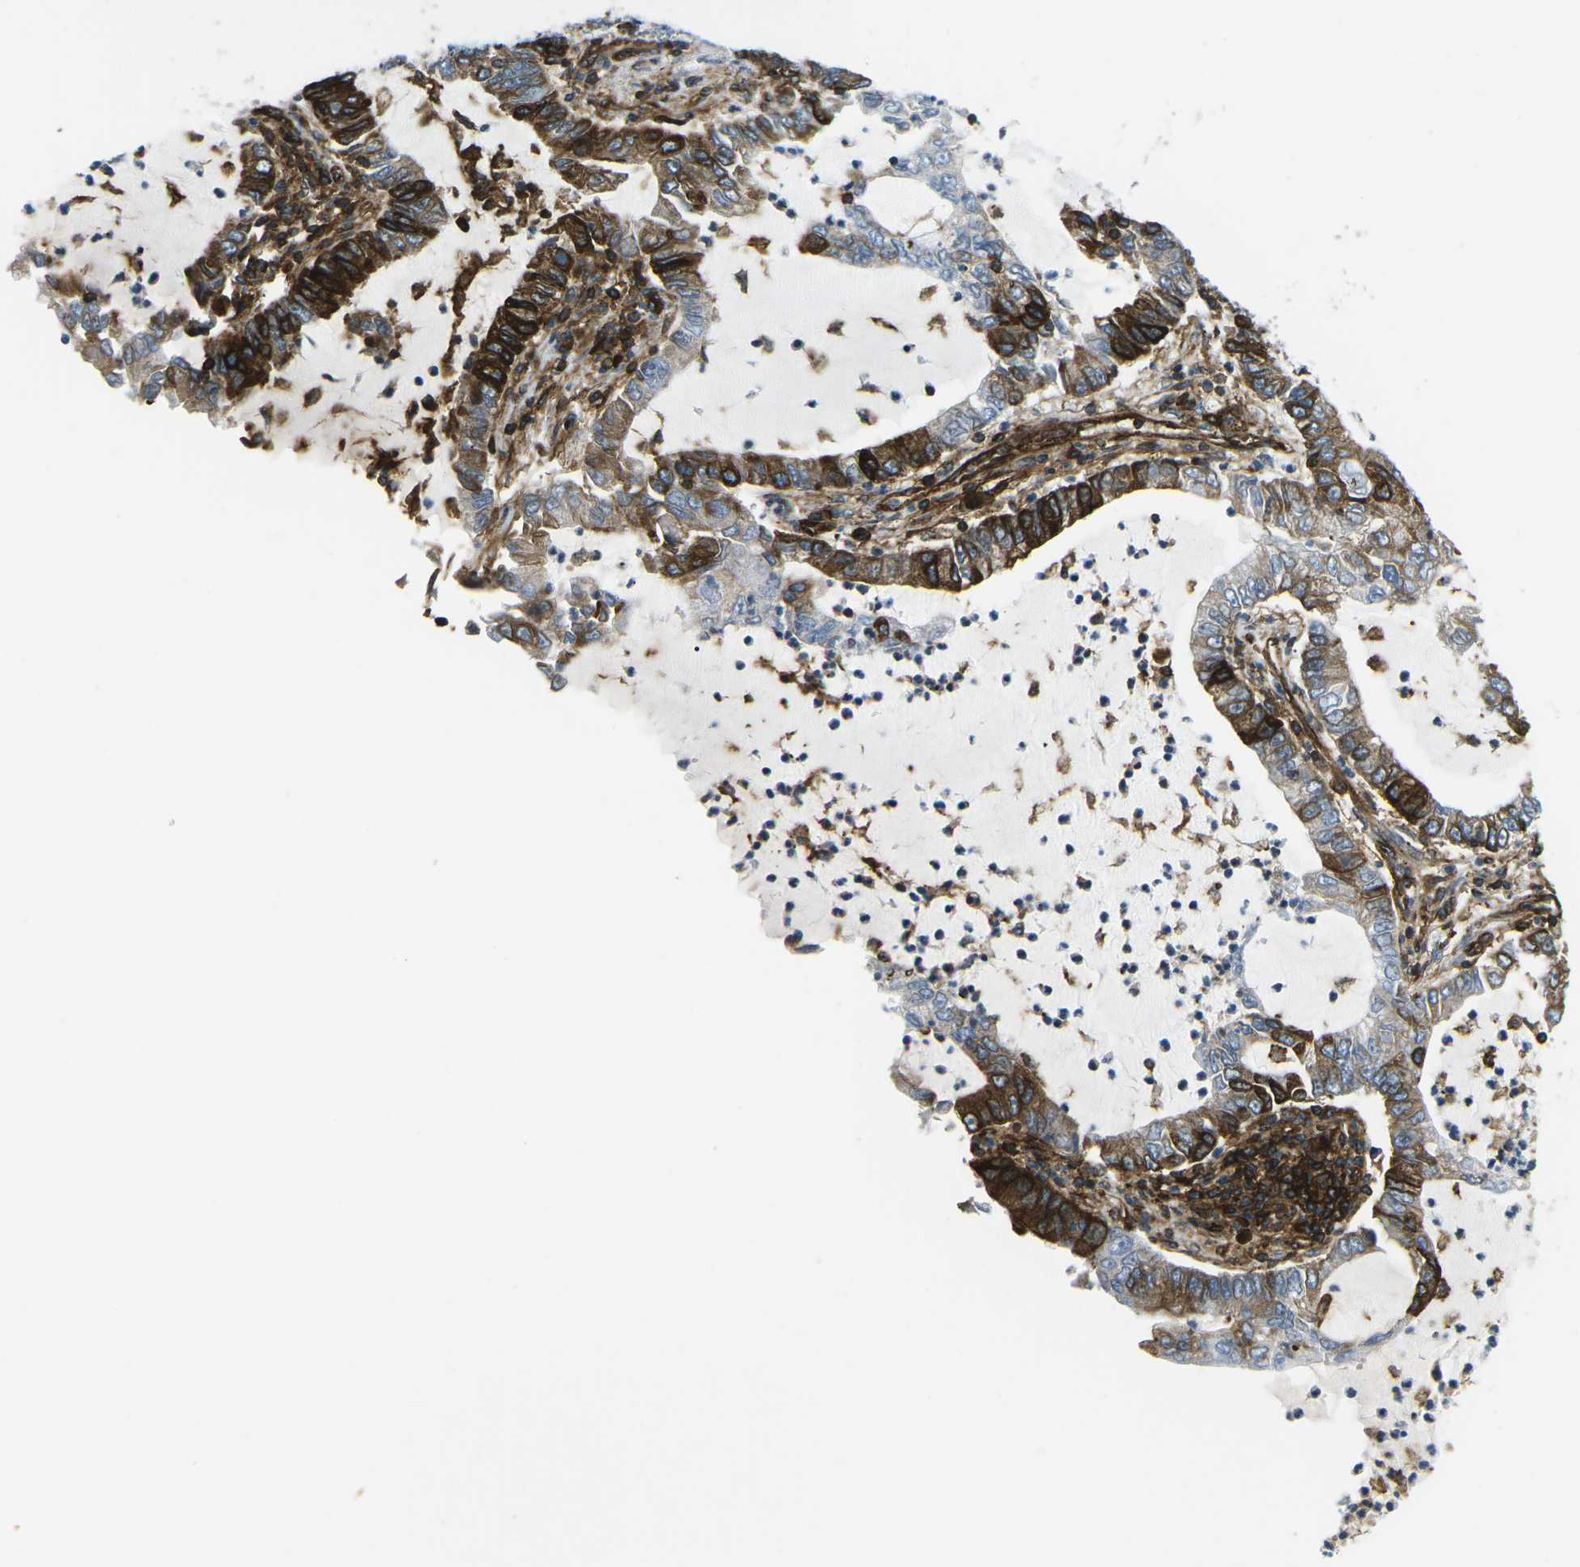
{"staining": {"intensity": "strong", "quantity": ">75%", "location": "cytoplasmic/membranous"}, "tissue": "lung cancer", "cell_type": "Tumor cells", "image_type": "cancer", "snomed": [{"axis": "morphology", "description": "Adenocarcinoma, NOS"}, {"axis": "topography", "description": "Lung"}], "caption": "DAB immunohistochemical staining of lung cancer (adenocarcinoma) demonstrates strong cytoplasmic/membranous protein positivity in approximately >75% of tumor cells.", "gene": "HLA-B", "patient": {"sex": "female", "age": 51}}